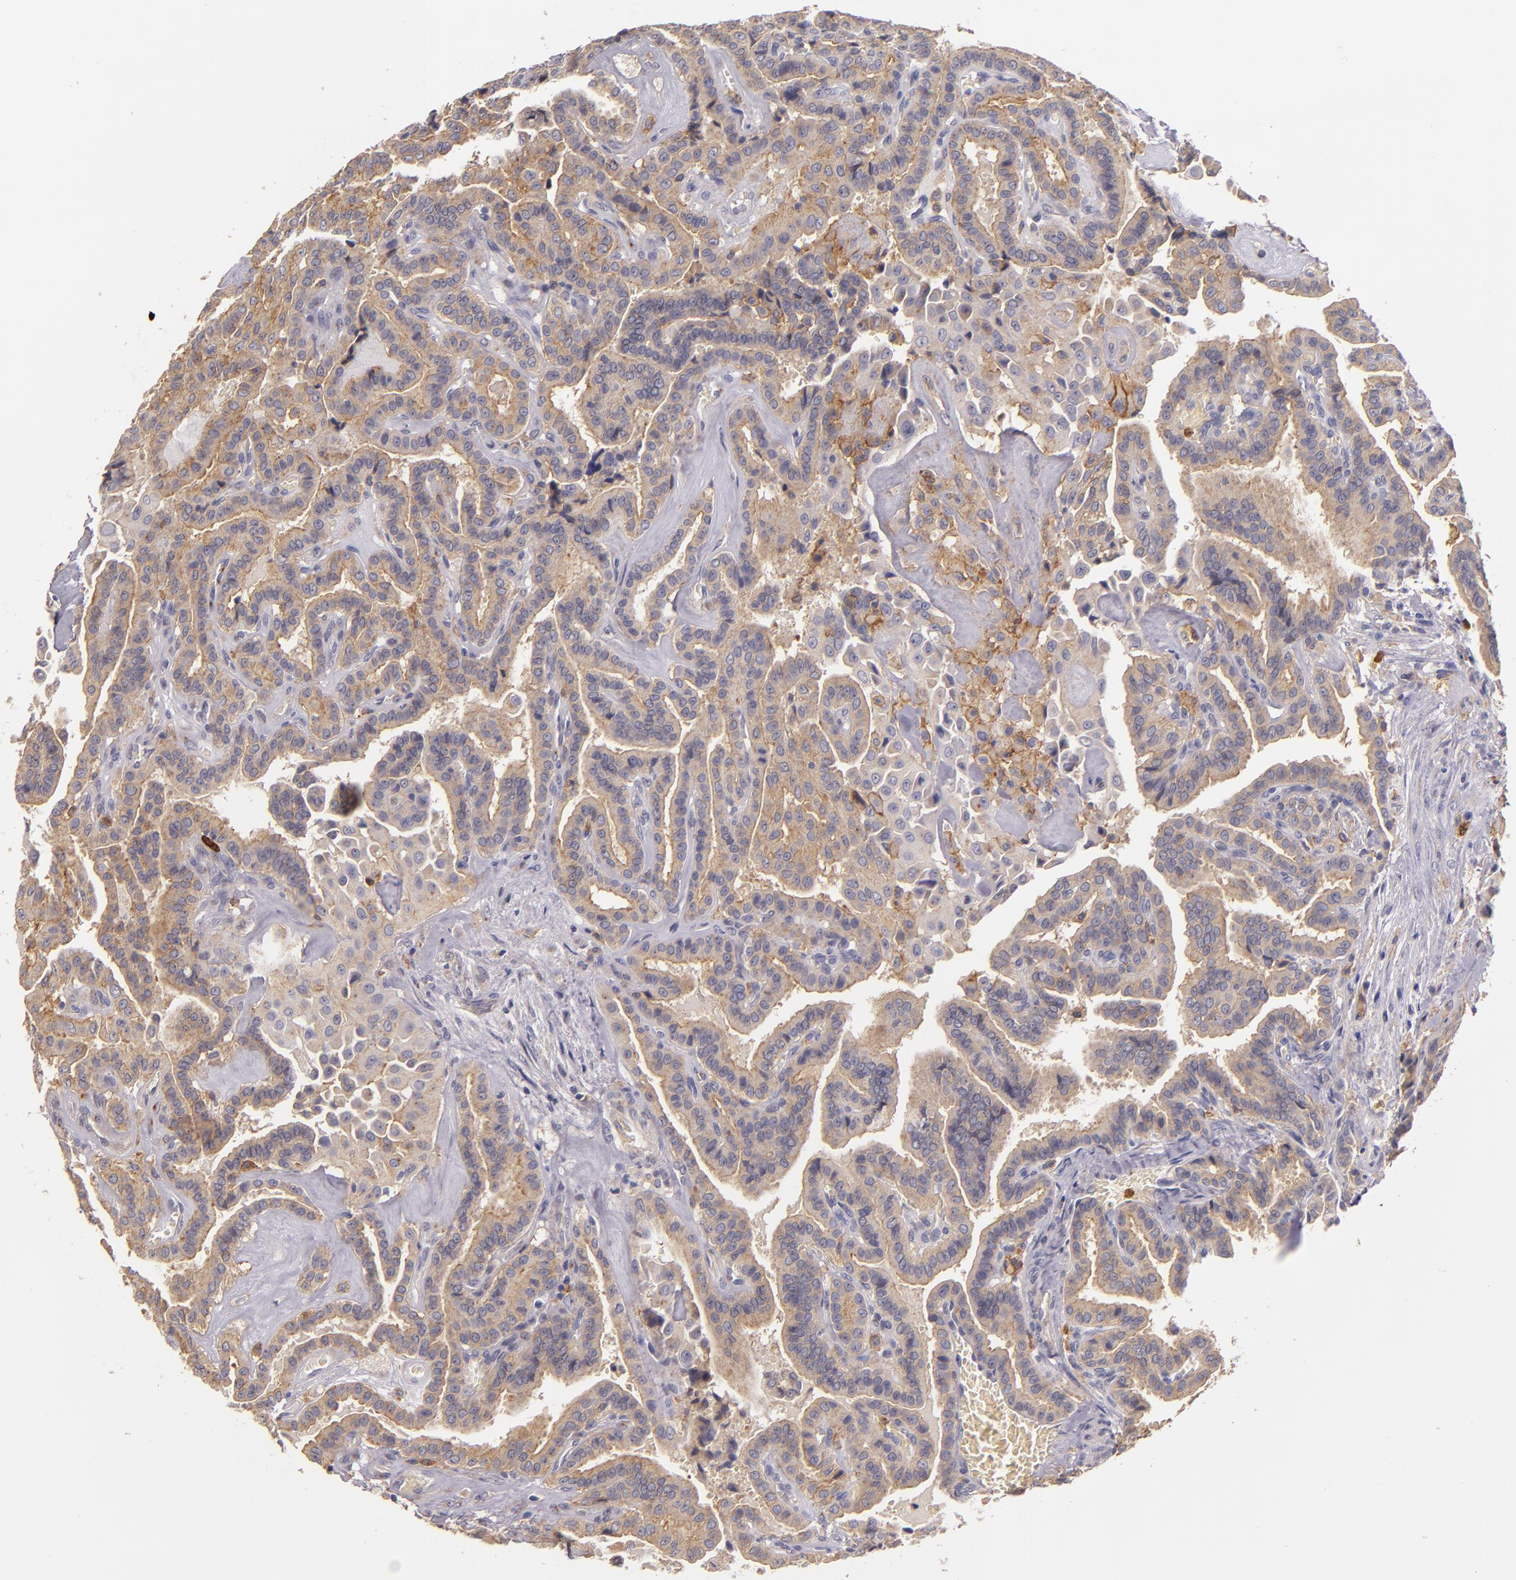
{"staining": {"intensity": "moderate", "quantity": ">75%", "location": "cytoplasmic/membranous"}, "tissue": "thyroid cancer", "cell_type": "Tumor cells", "image_type": "cancer", "snomed": [{"axis": "morphology", "description": "Papillary adenocarcinoma, NOS"}, {"axis": "topography", "description": "Thyroid gland"}], "caption": "Human thyroid cancer (papillary adenocarcinoma) stained with a protein marker shows moderate staining in tumor cells.", "gene": "C5AR1", "patient": {"sex": "male", "age": 87}}